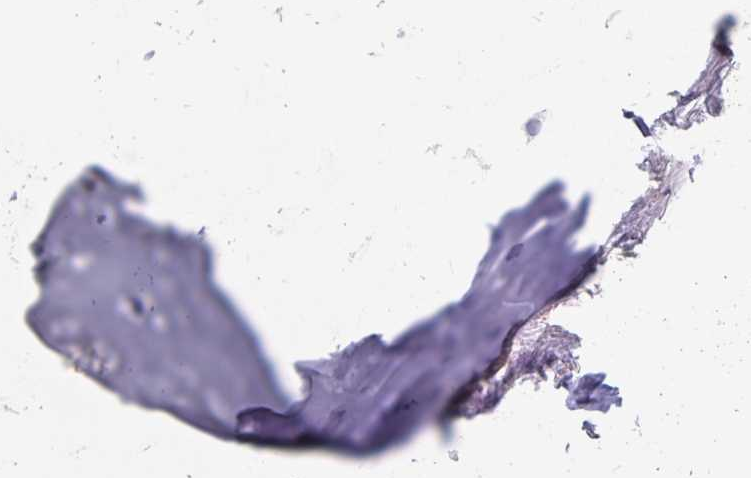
{"staining": {"intensity": "negative", "quantity": "none", "location": "none"}, "tissue": "soft tissue", "cell_type": "Chondrocytes", "image_type": "normal", "snomed": [{"axis": "morphology", "description": "Normal tissue, NOS"}, {"axis": "topography", "description": "Cartilage tissue"}, {"axis": "topography", "description": "Bronchus"}, {"axis": "topography", "description": "Peripheral nerve tissue"}], "caption": "High power microscopy micrograph of an IHC image of unremarkable soft tissue, revealing no significant staining in chondrocytes.", "gene": "BAG6", "patient": {"sex": "female", "age": 59}}